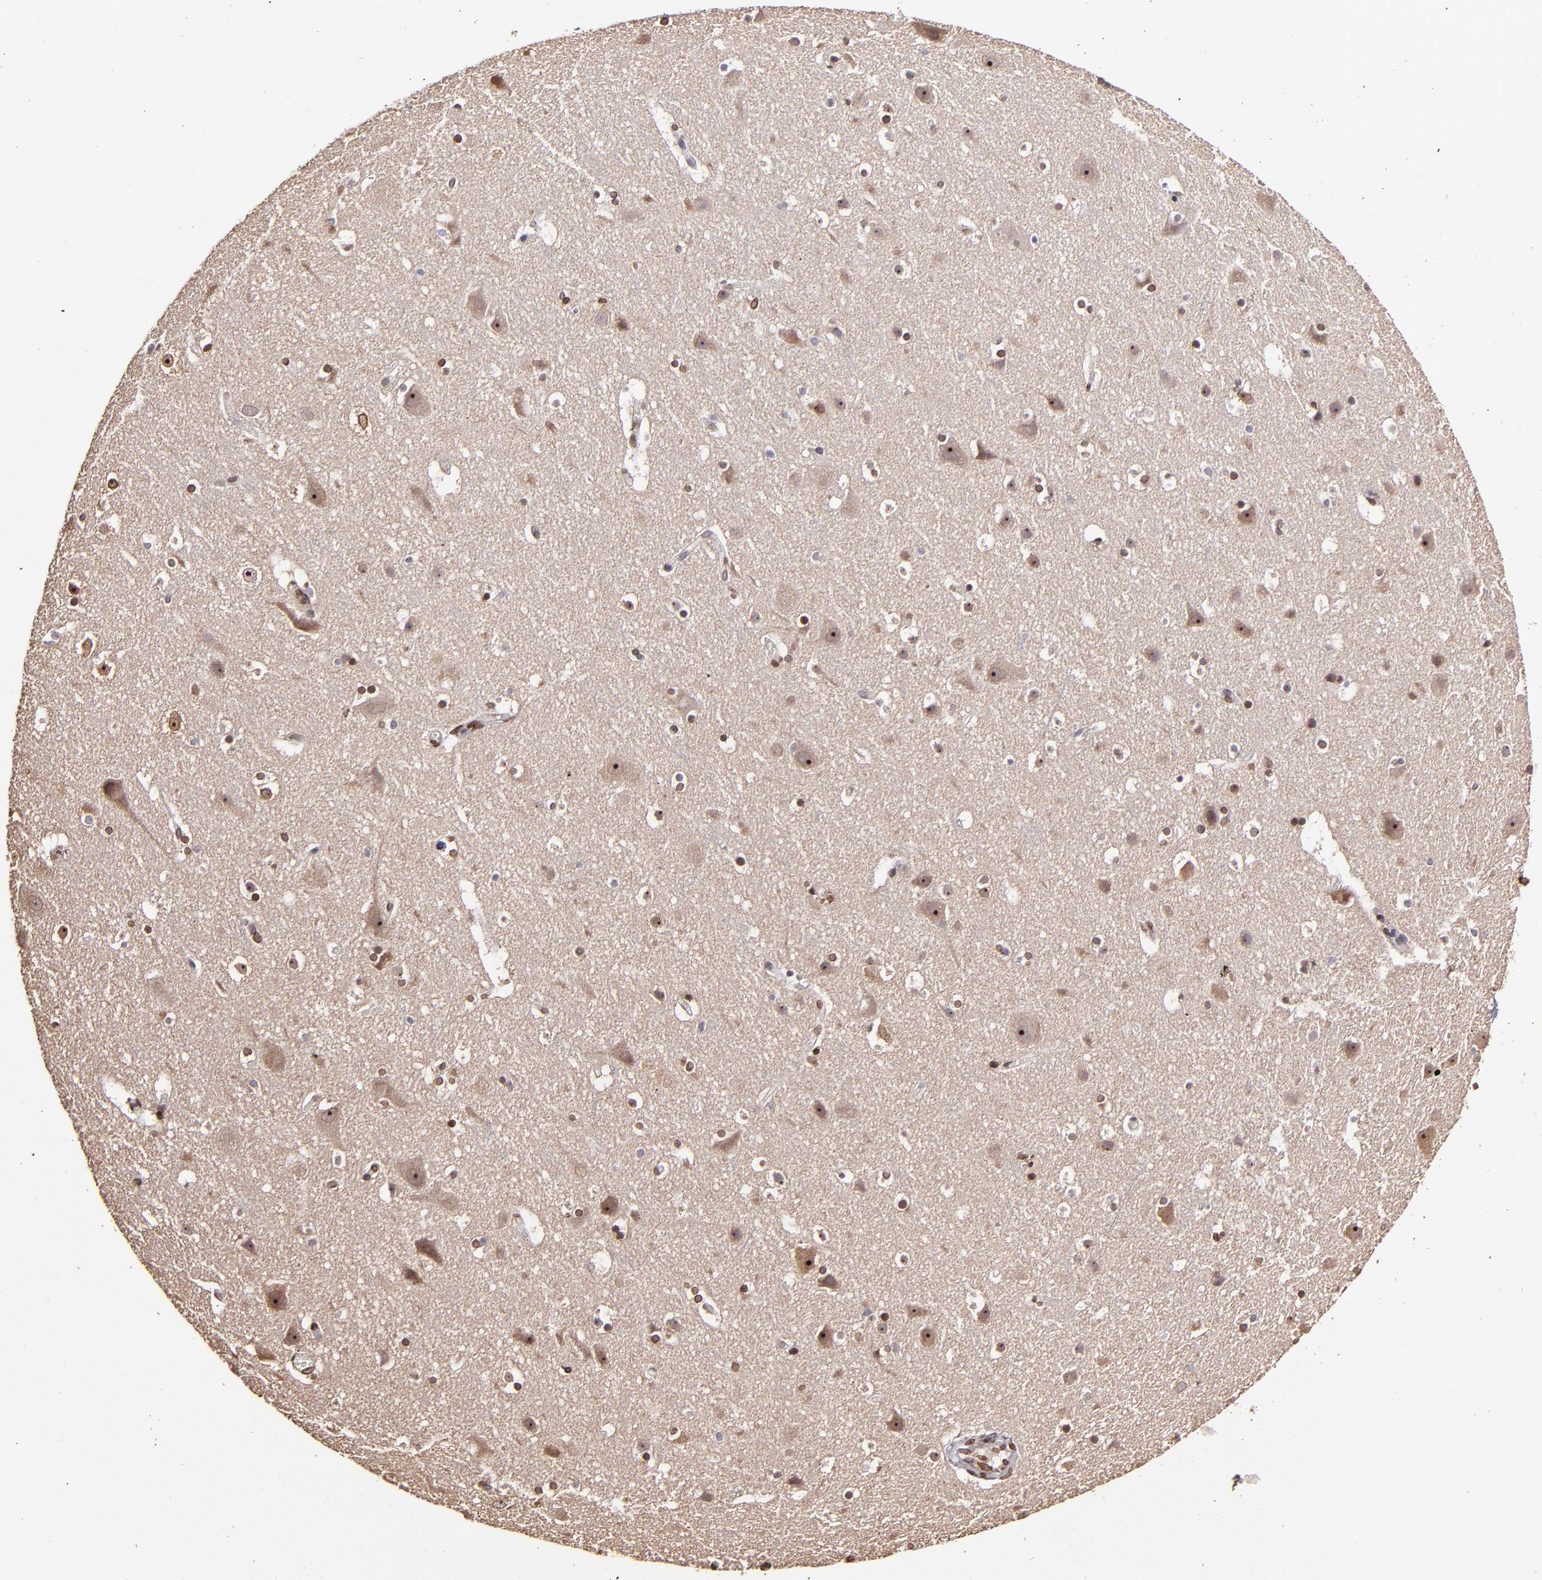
{"staining": {"intensity": "strong", "quantity": "25%-75%", "location": "cytoplasmic/membranous,nuclear"}, "tissue": "cerebral cortex", "cell_type": "Endothelial cells", "image_type": "normal", "snomed": [{"axis": "morphology", "description": "Normal tissue, NOS"}, {"axis": "topography", "description": "Cerebral cortex"}], "caption": "The micrograph demonstrates immunohistochemical staining of benign cerebral cortex. There is strong cytoplasmic/membranous,nuclear expression is appreciated in approximately 25%-75% of endothelial cells.", "gene": "PUM3", "patient": {"sex": "male", "age": 45}}